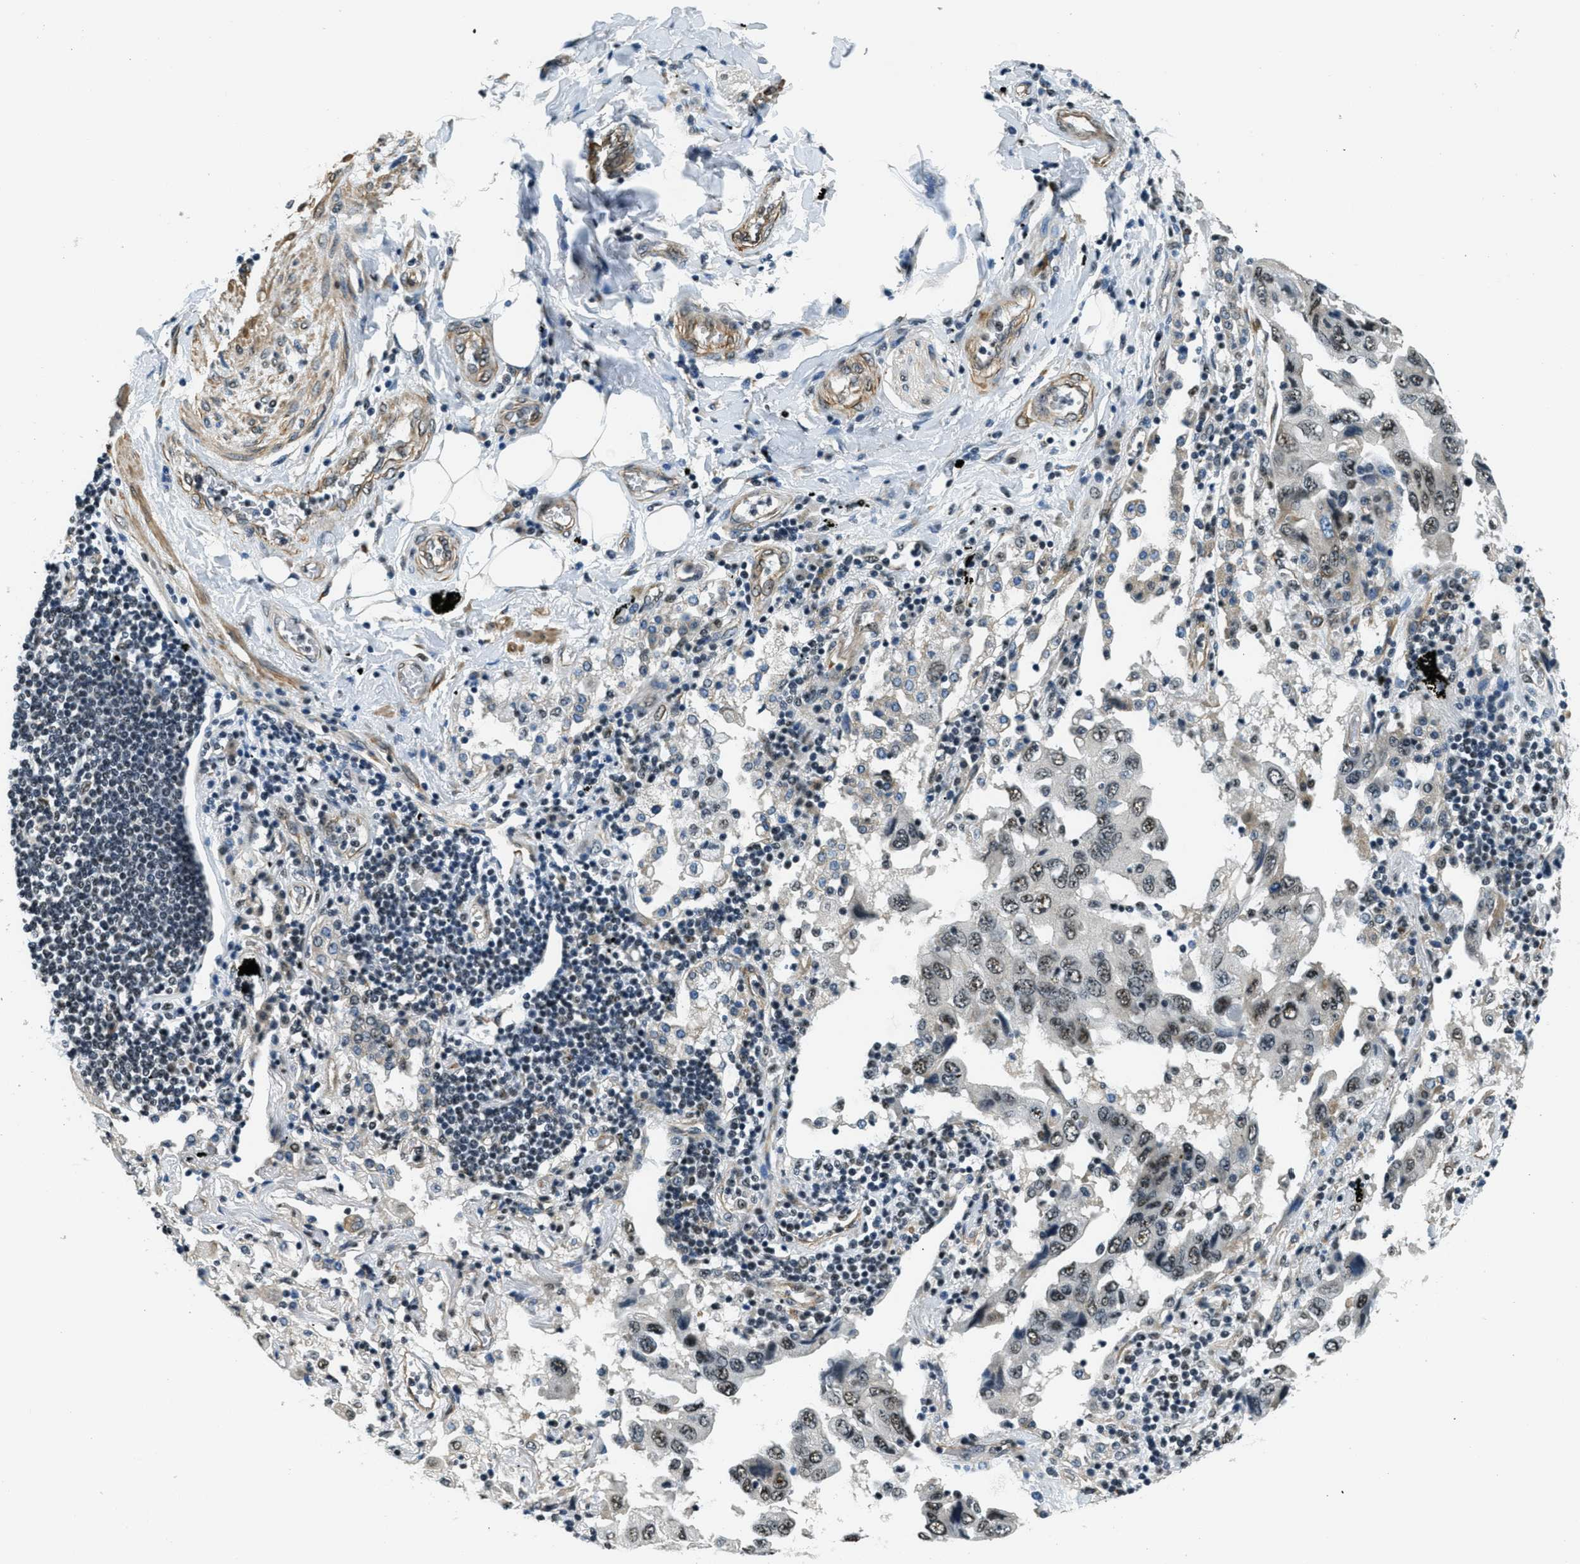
{"staining": {"intensity": "weak", "quantity": ">75%", "location": "nuclear"}, "tissue": "lung cancer", "cell_type": "Tumor cells", "image_type": "cancer", "snomed": [{"axis": "morphology", "description": "Adenocarcinoma, NOS"}, {"axis": "topography", "description": "Lung"}], "caption": "A histopathology image showing weak nuclear expression in approximately >75% of tumor cells in lung adenocarcinoma, as visualized by brown immunohistochemical staining.", "gene": "CFAP36", "patient": {"sex": "female", "age": 65}}